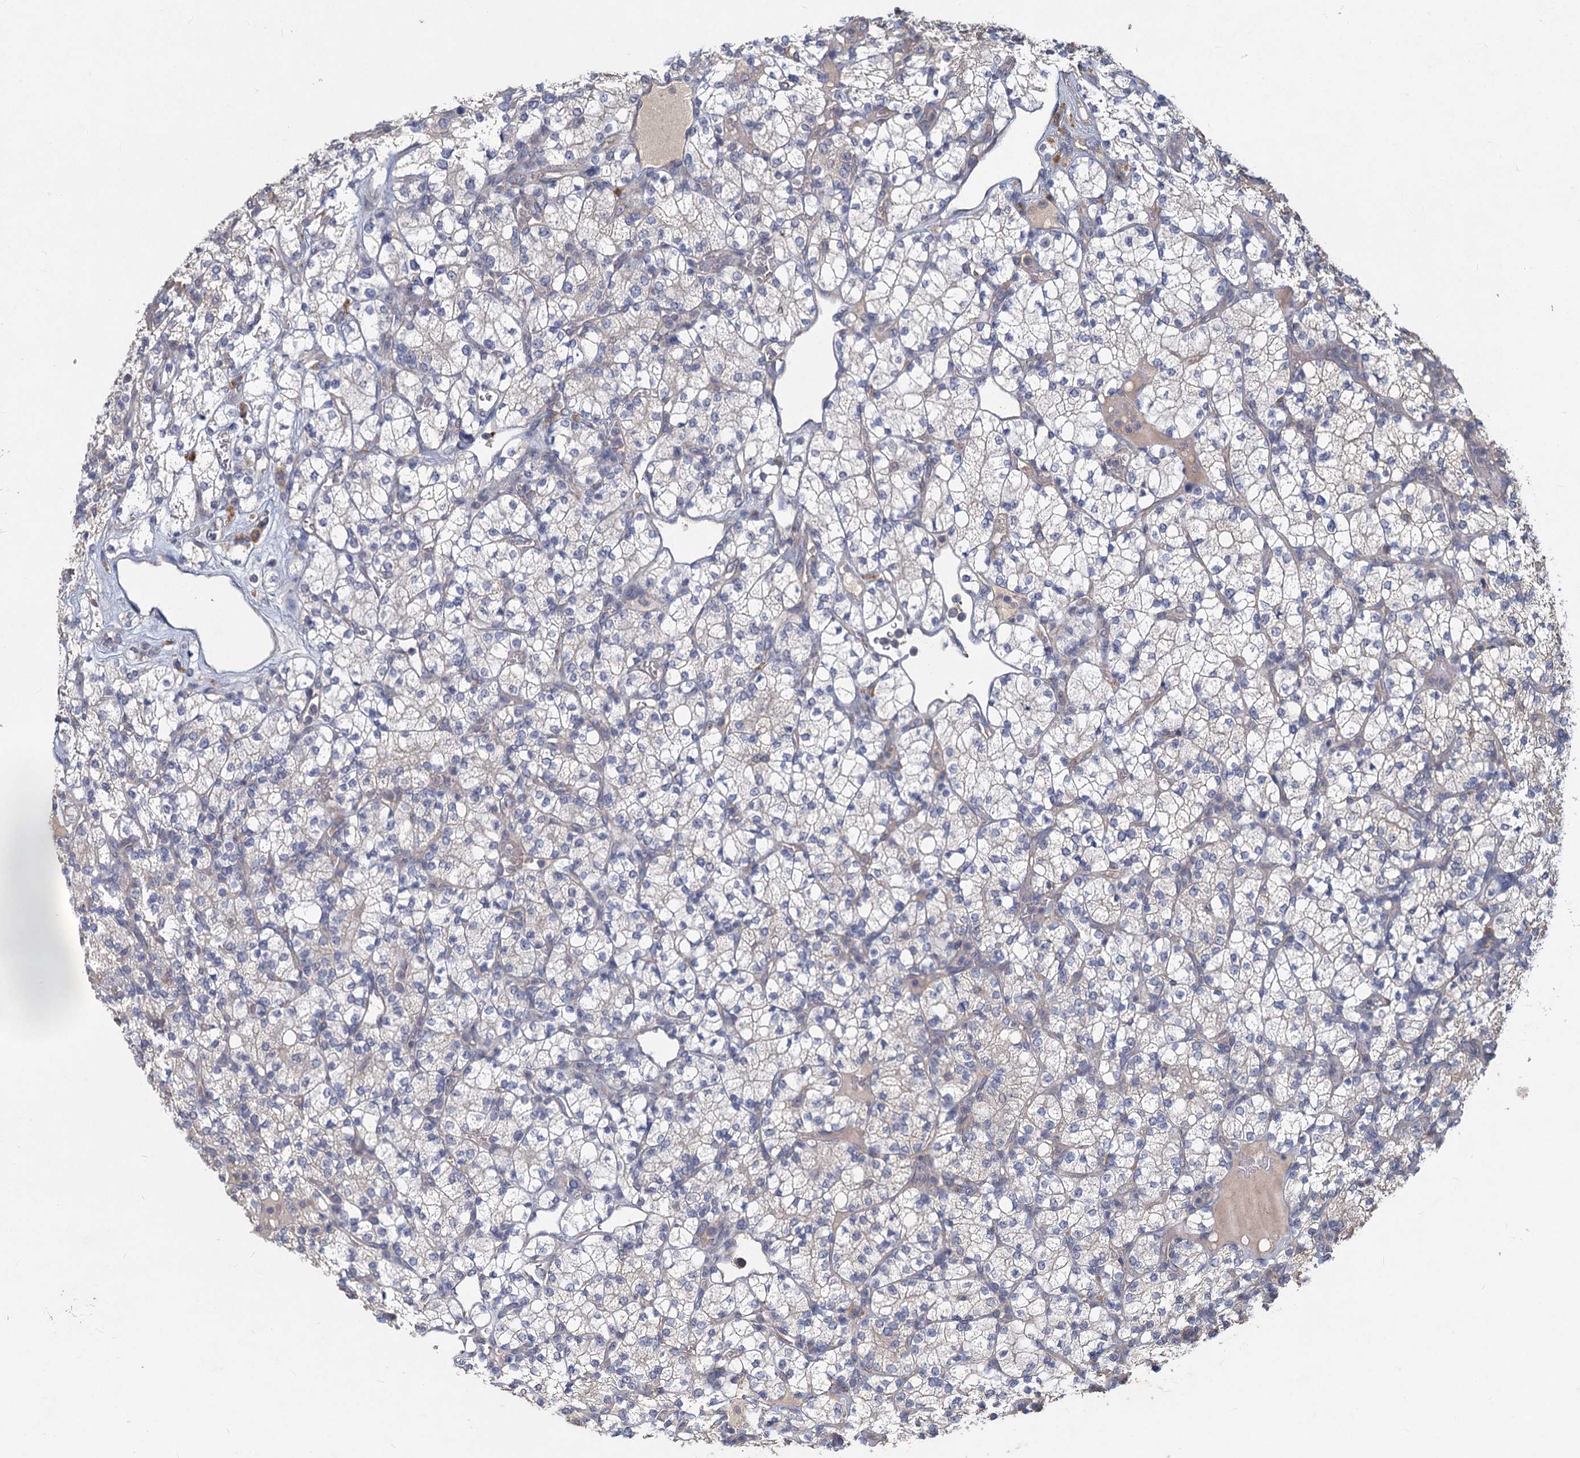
{"staining": {"intensity": "negative", "quantity": "none", "location": "none"}, "tissue": "renal cancer", "cell_type": "Tumor cells", "image_type": "cancer", "snomed": [{"axis": "morphology", "description": "Adenocarcinoma, NOS"}, {"axis": "topography", "description": "Kidney"}], "caption": "DAB (3,3'-diaminobenzidine) immunohistochemical staining of renal cancer (adenocarcinoma) displays no significant positivity in tumor cells. (Stains: DAB IHC with hematoxylin counter stain, Microscopy: brightfield microscopy at high magnification).", "gene": "HES2", "patient": {"sex": "male", "age": 77}}